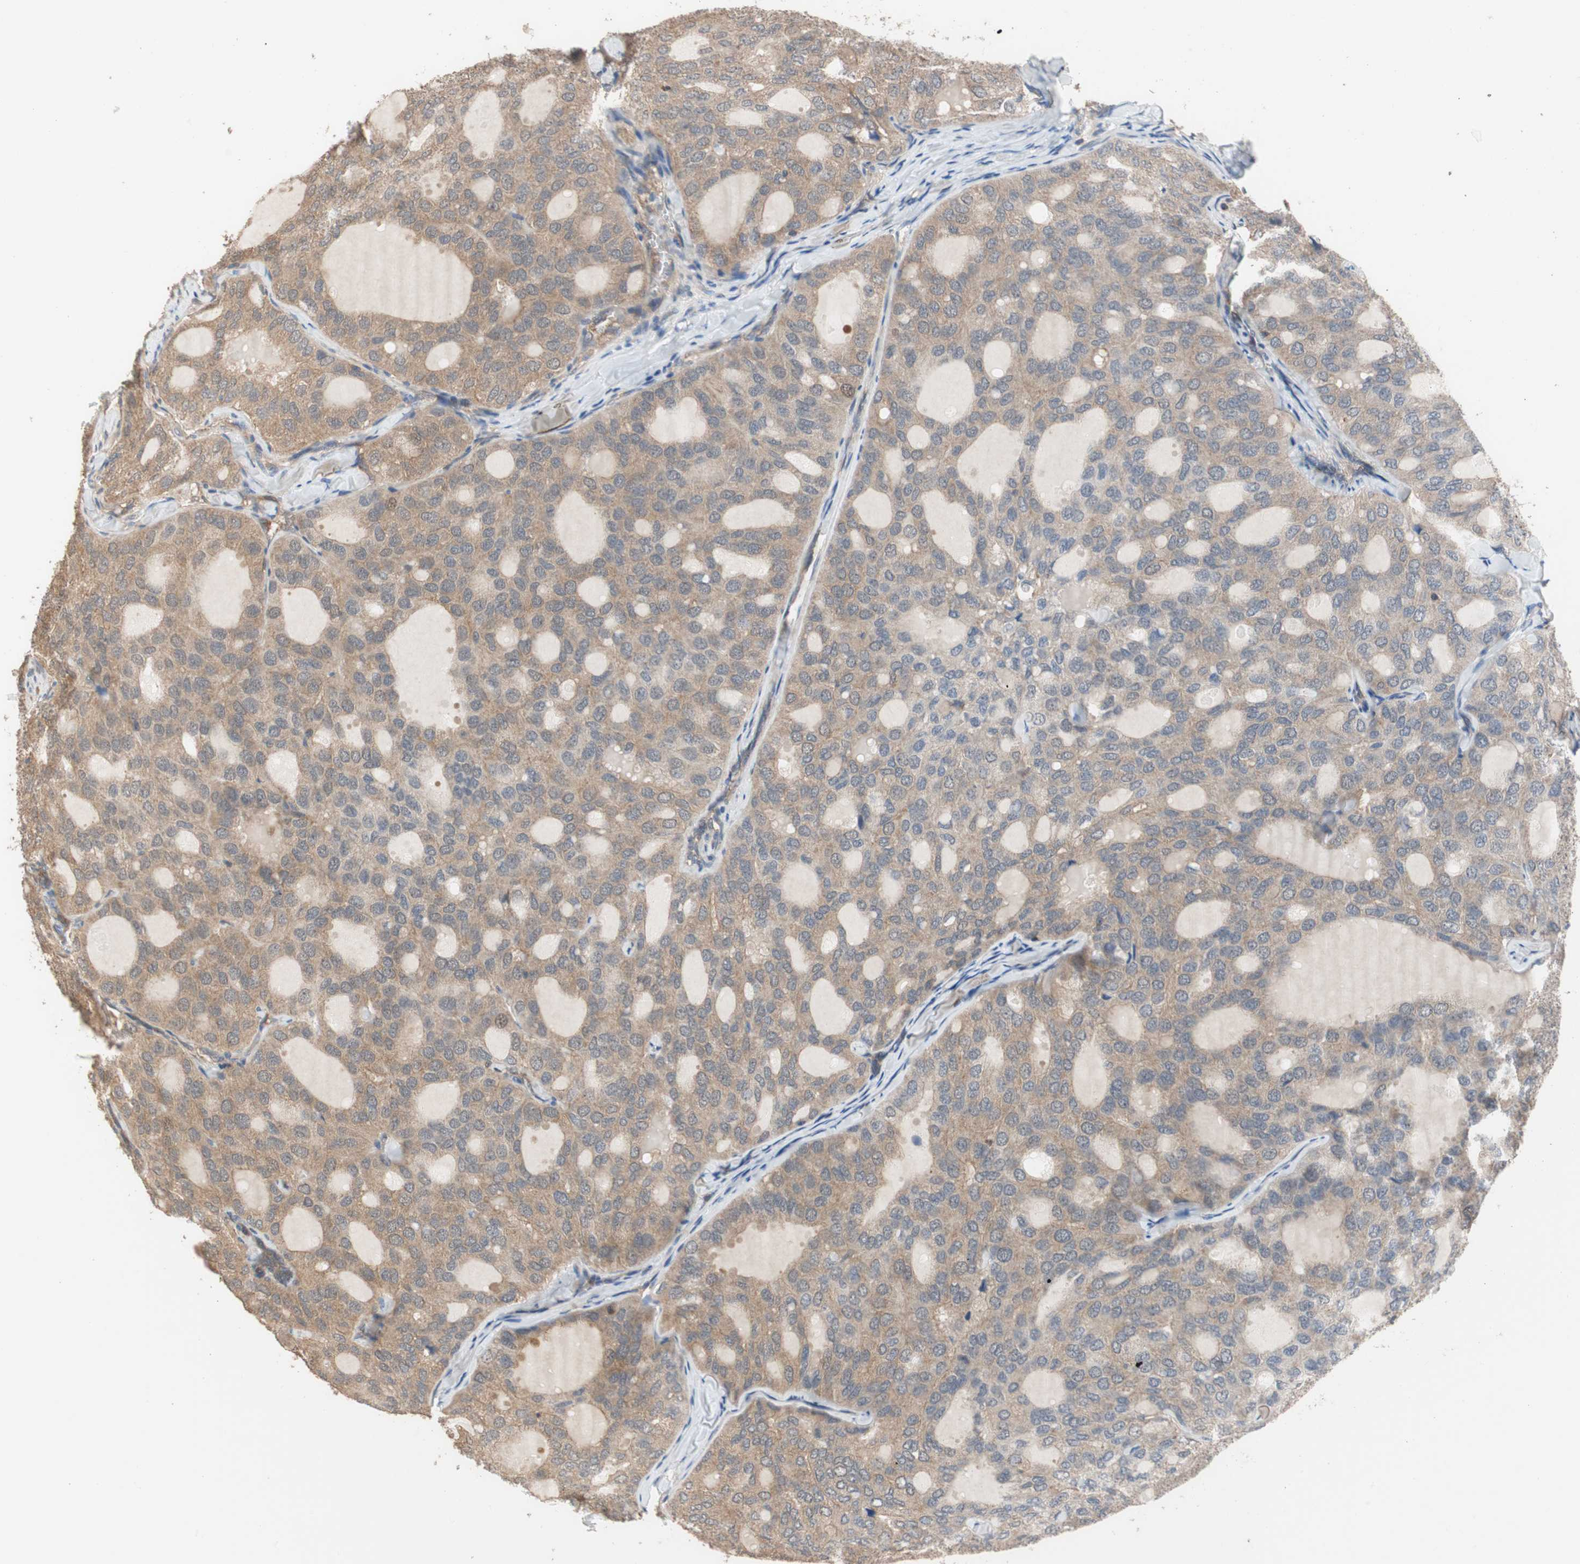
{"staining": {"intensity": "weak", "quantity": ">75%", "location": "cytoplasmic/membranous"}, "tissue": "thyroid cancer", "cell_type": "Tumor cells", "image_type": "cancer", "snomed": [{"axis": "morphology", "description": "Follicular adenoma carcinoma, NOS"}, {"axis": "topography", "description": "Thyroid gland"}], "caption": "A brown stain shows weak cytoplasmic/membranous staining of a protein in thyroid cancer (follicular adenoma carcinoma) tumor cells. Nuclei are stained in blue.", "gene": "MAP4K2", "patient": {"sex": "male", "age": 75}}